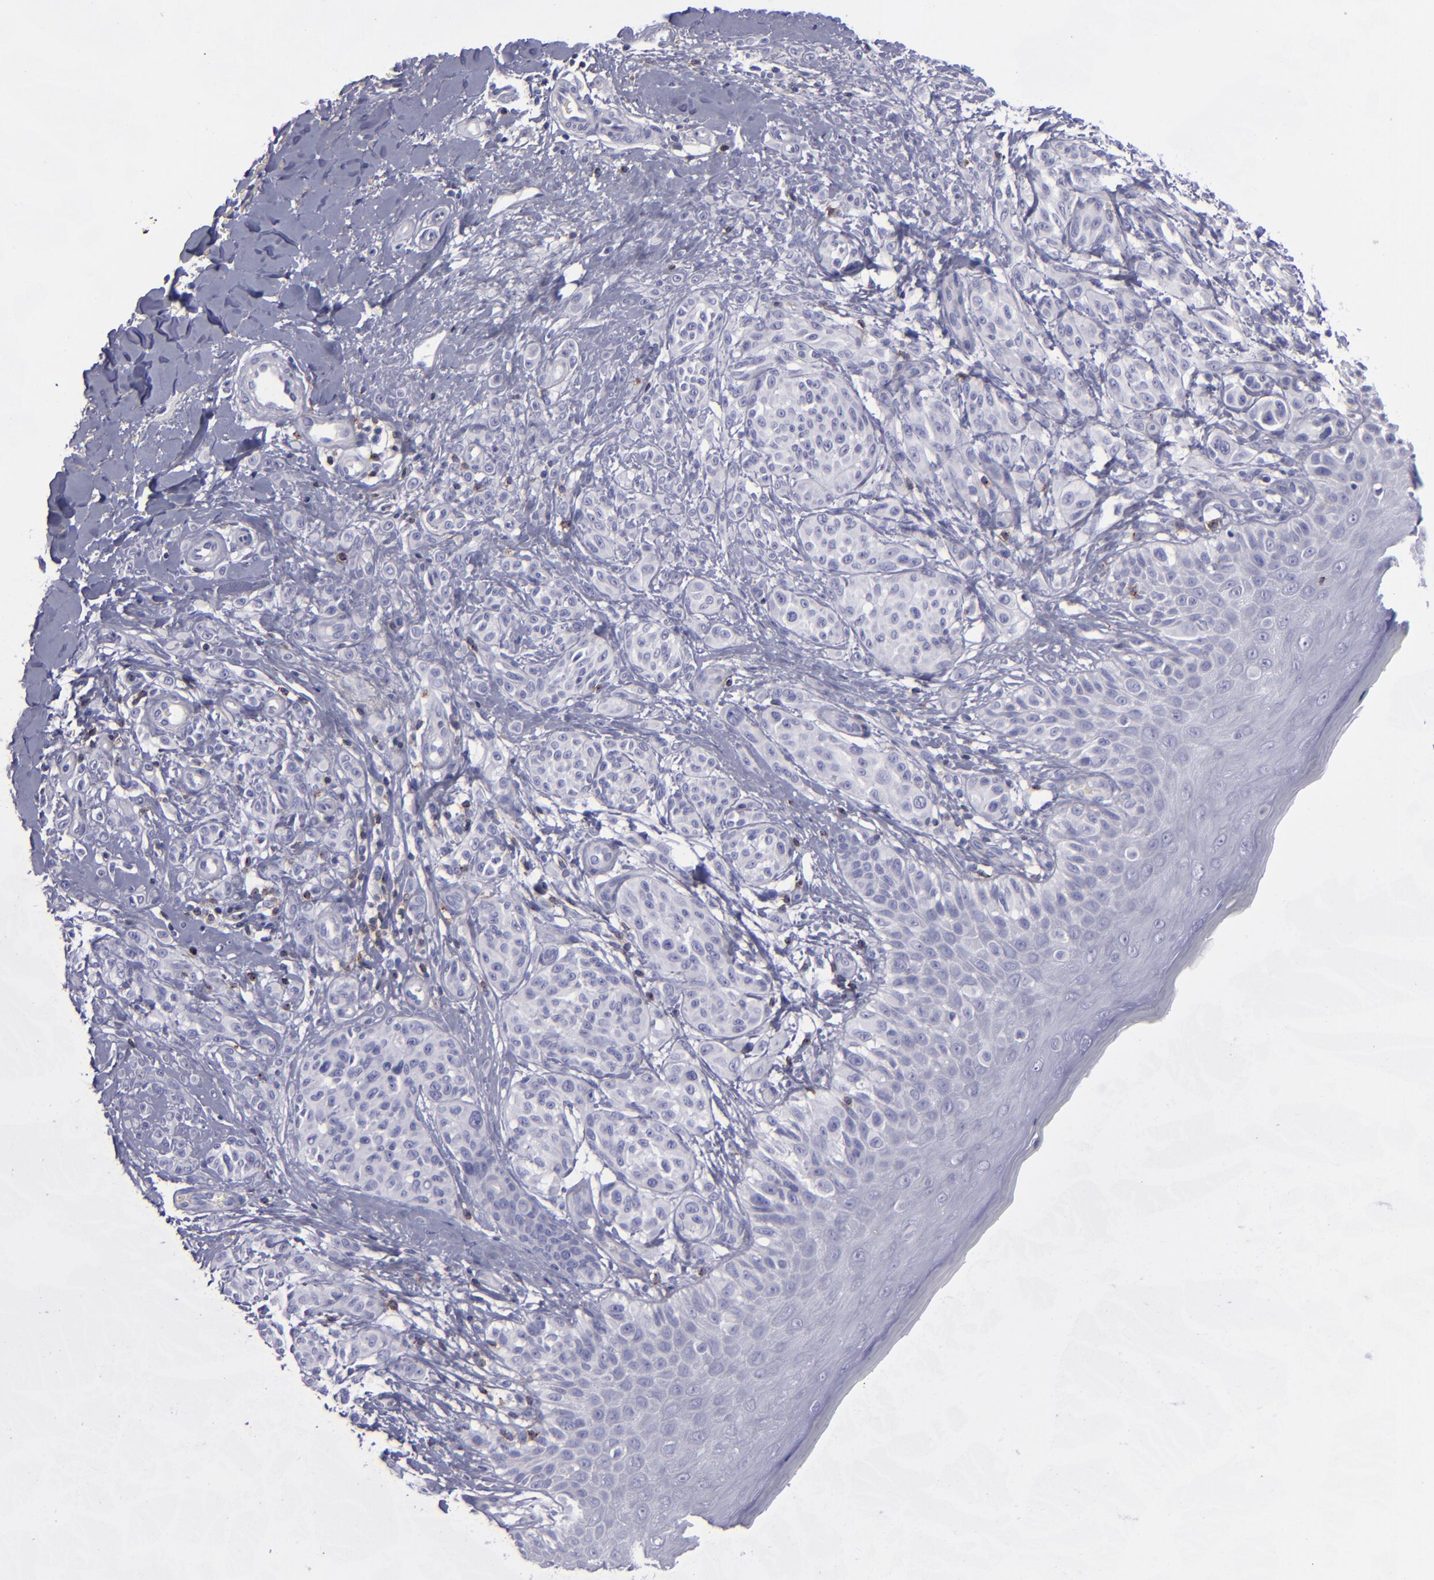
{"staining": {"intensity": "negative", "quantity": "none", "location": "none"}, "tissue": "melanoma", "cell_type": "Tumor cells", "image_type": "cancer", "snomed": [{"axis": "morphology", "description": "Malignant melanoma, NOS"}, {"axis": "topography", "description": "Skin"}], "caption": "This micrograph is of malignant melanoma stained with immunohistochemistry to label a protein in brown with the nuclei are counter-stained blue. There is no positivity in tumor cells. (IHC, brightfield microscopy, high magnification).", "gene": "CD2", "patient": {"sex": "male", "age": 57}}